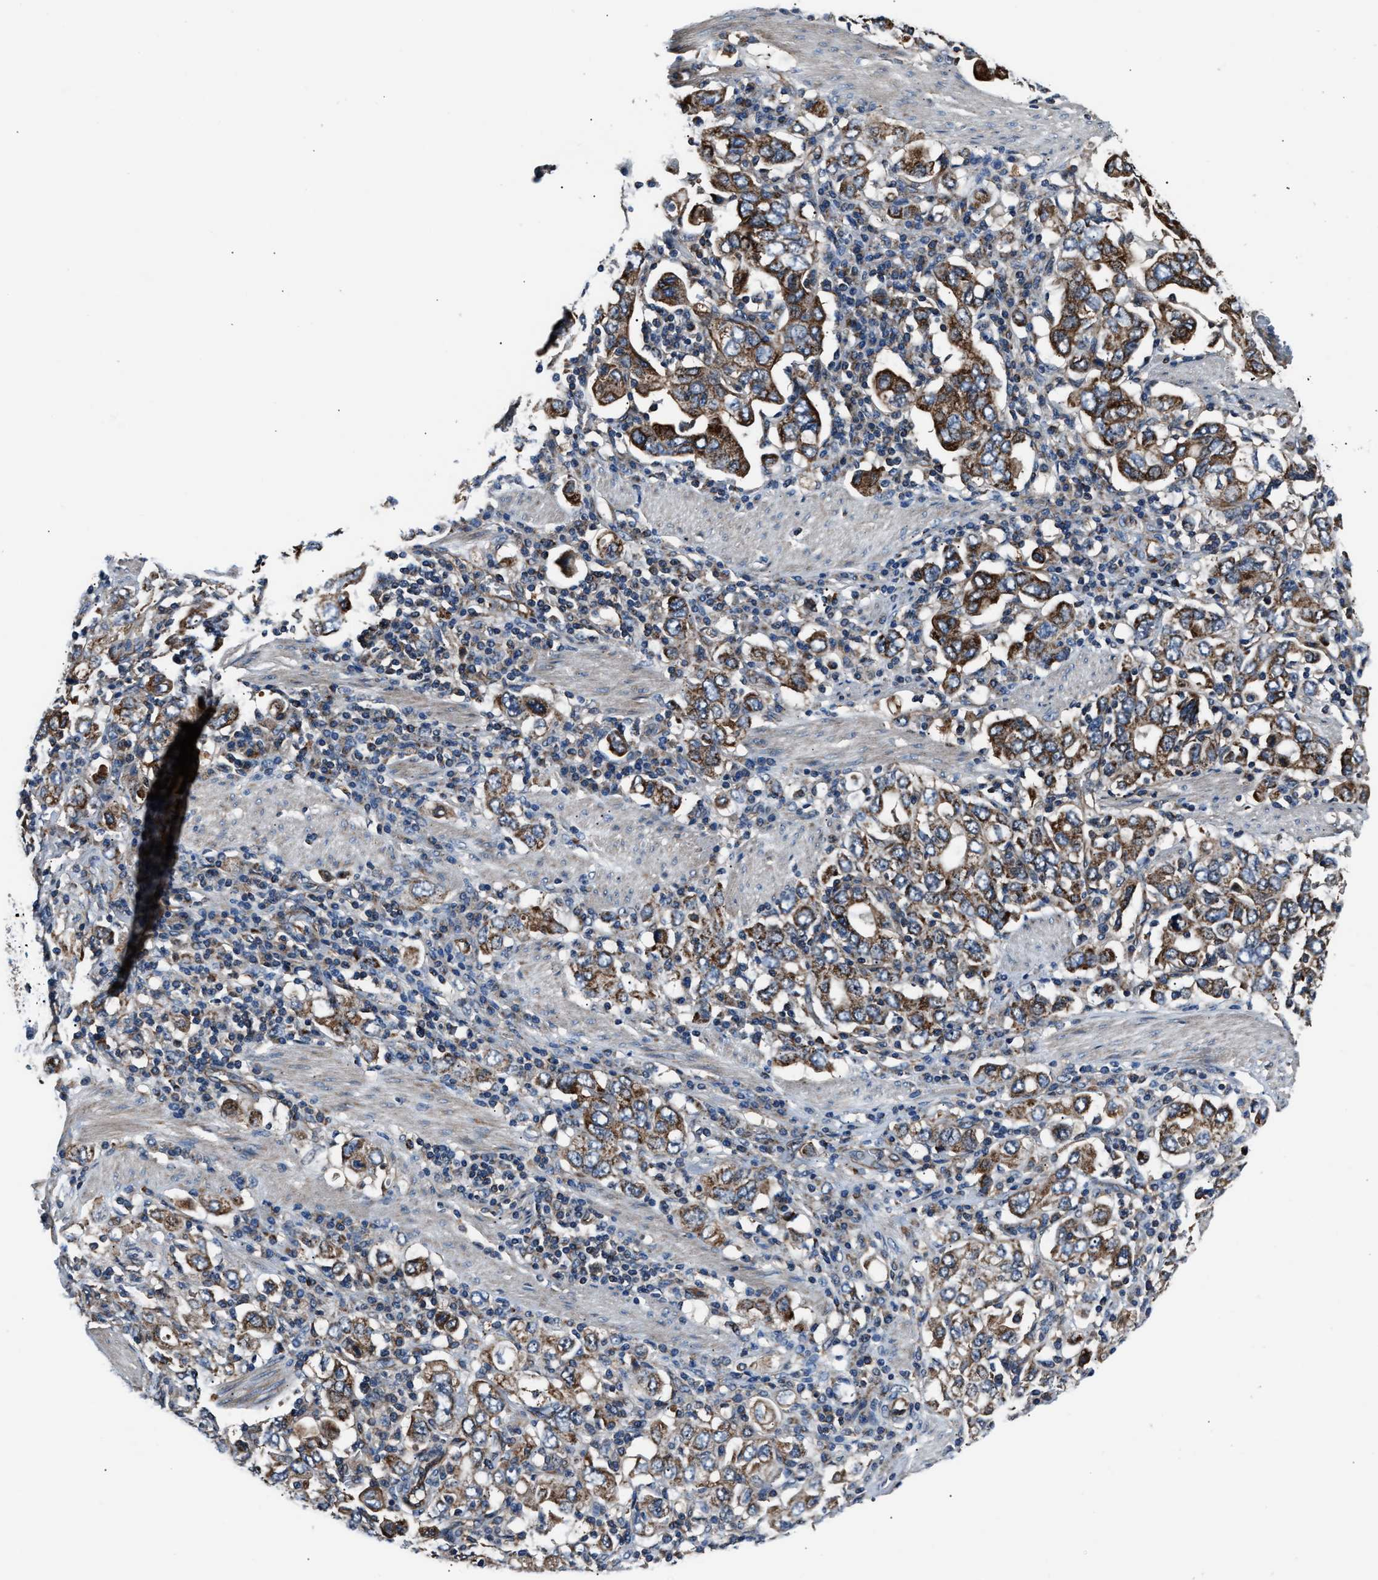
{"staining": {"intensity": "strong", "quantity": ">75%", "location": "cytoplasmic/membranous"}, "tissue": "stomach cancer", "cell_type": "Tumor cells", "image_type": "cancer", "snomed": [{"axis": "morphology", "description": "Adenocarcinoma, NOS"}, {"axis": "topography", "description": "Stomach, upper"}], "caption": "Strong cytoplasmic/membranous expression for a protein is seen in approximately >75% of tumor cells of stomach adenocarcinoma using immunohistochemistry.", "gene": "GGCT", "patient": {"sex": "male", "age": 62}}